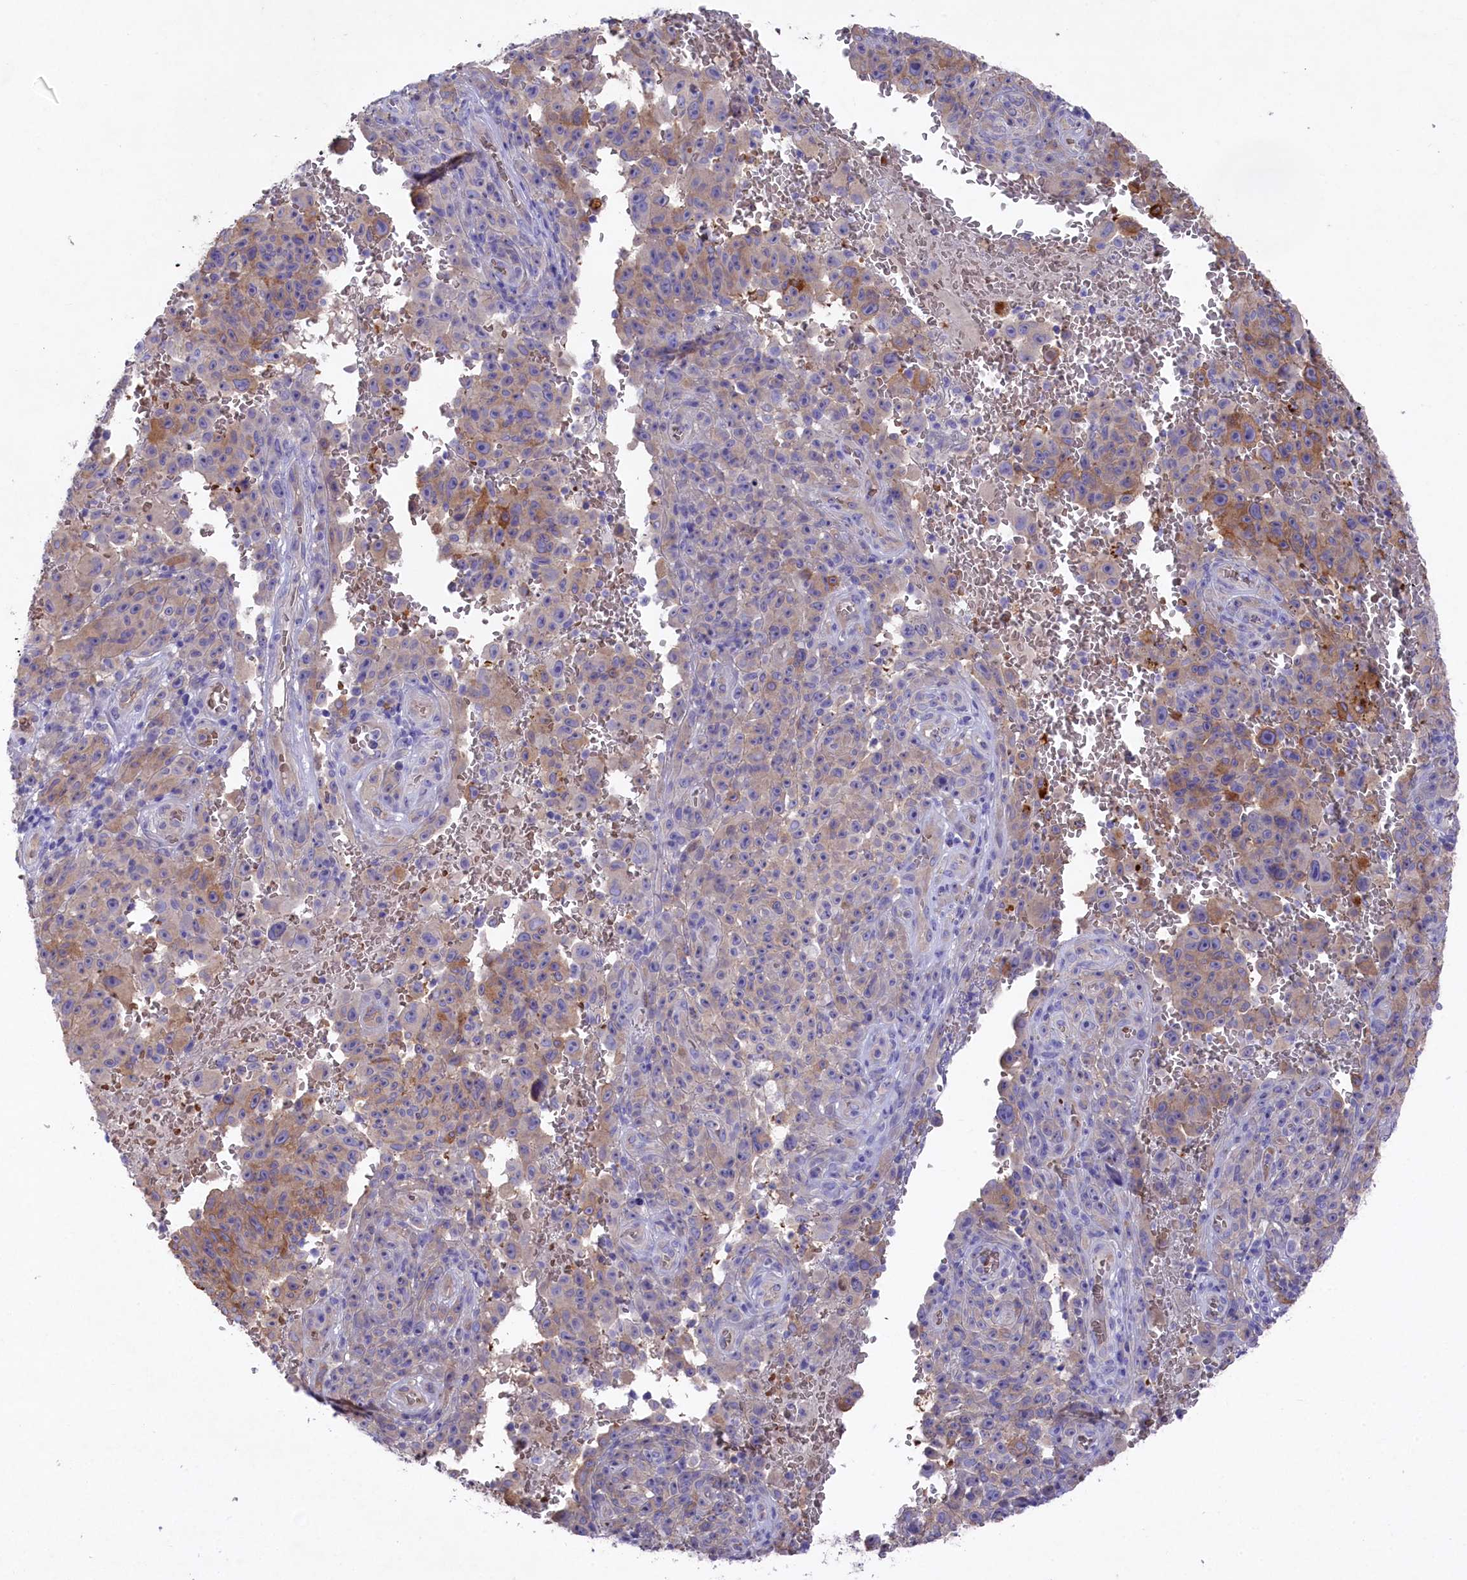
{"staining": {"intensity": "moderate", "quantity": "<25%", "location": "cytoplasmic/membranous"}, "tissue": "melanoma", "cell_type": "Tumor cells", "image_type": "cancer", "snomed": [{"axis": "morphology", "description": "Malignant melanoma, NOS"}, {"axis": "topography", "description": "Skin"}], "caption": "Protein expression analysis of human melanoma reveals moderate cytoplasmic/membranous positivity in approximately <25% of tumor cells. Using DAB (brown) and hematoxylin (blue) stains, captured at high magnification using brightfield microscopy.", "gene": "LHFPL4", "patient": {"sex": "female", "age": 82}}